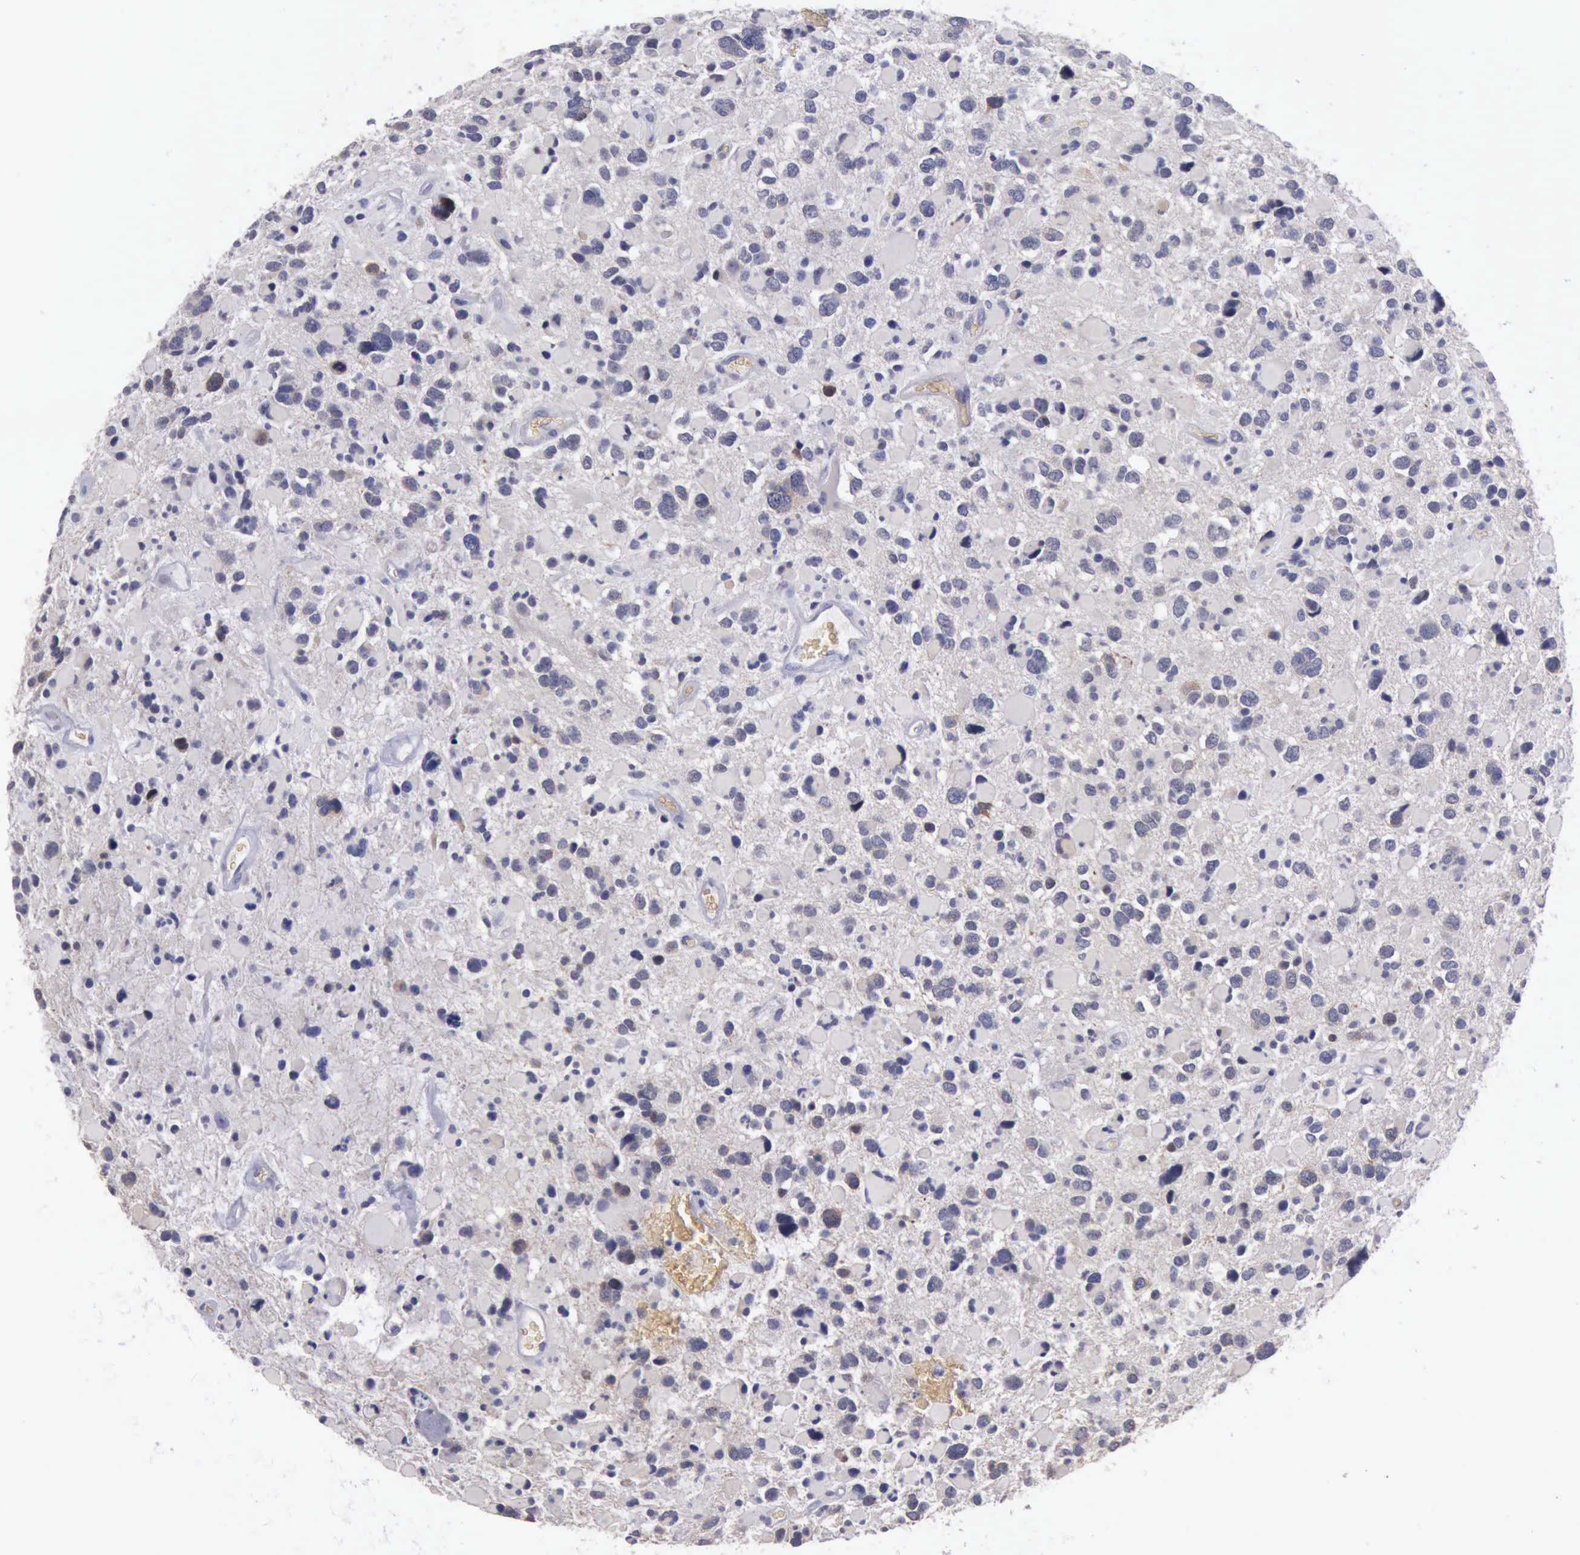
{"staining": {"intensity": "negative", "quantity": "none", "location": "none"}, "tissue": "glioma", "cell_type": "Tumor cells", "image_type": "cancer", "snomed": [{"axis": "morphology", "description": "Glioma, malignant, High grade"}, {"axis": "topography", "description": "Brain"}], "caption": "A histopathology image of glioma stained for a protein demonstrates no brown staining in tumor cells.", "gene": "CEP128", "patient": {"sex": "female", "age": 37}}